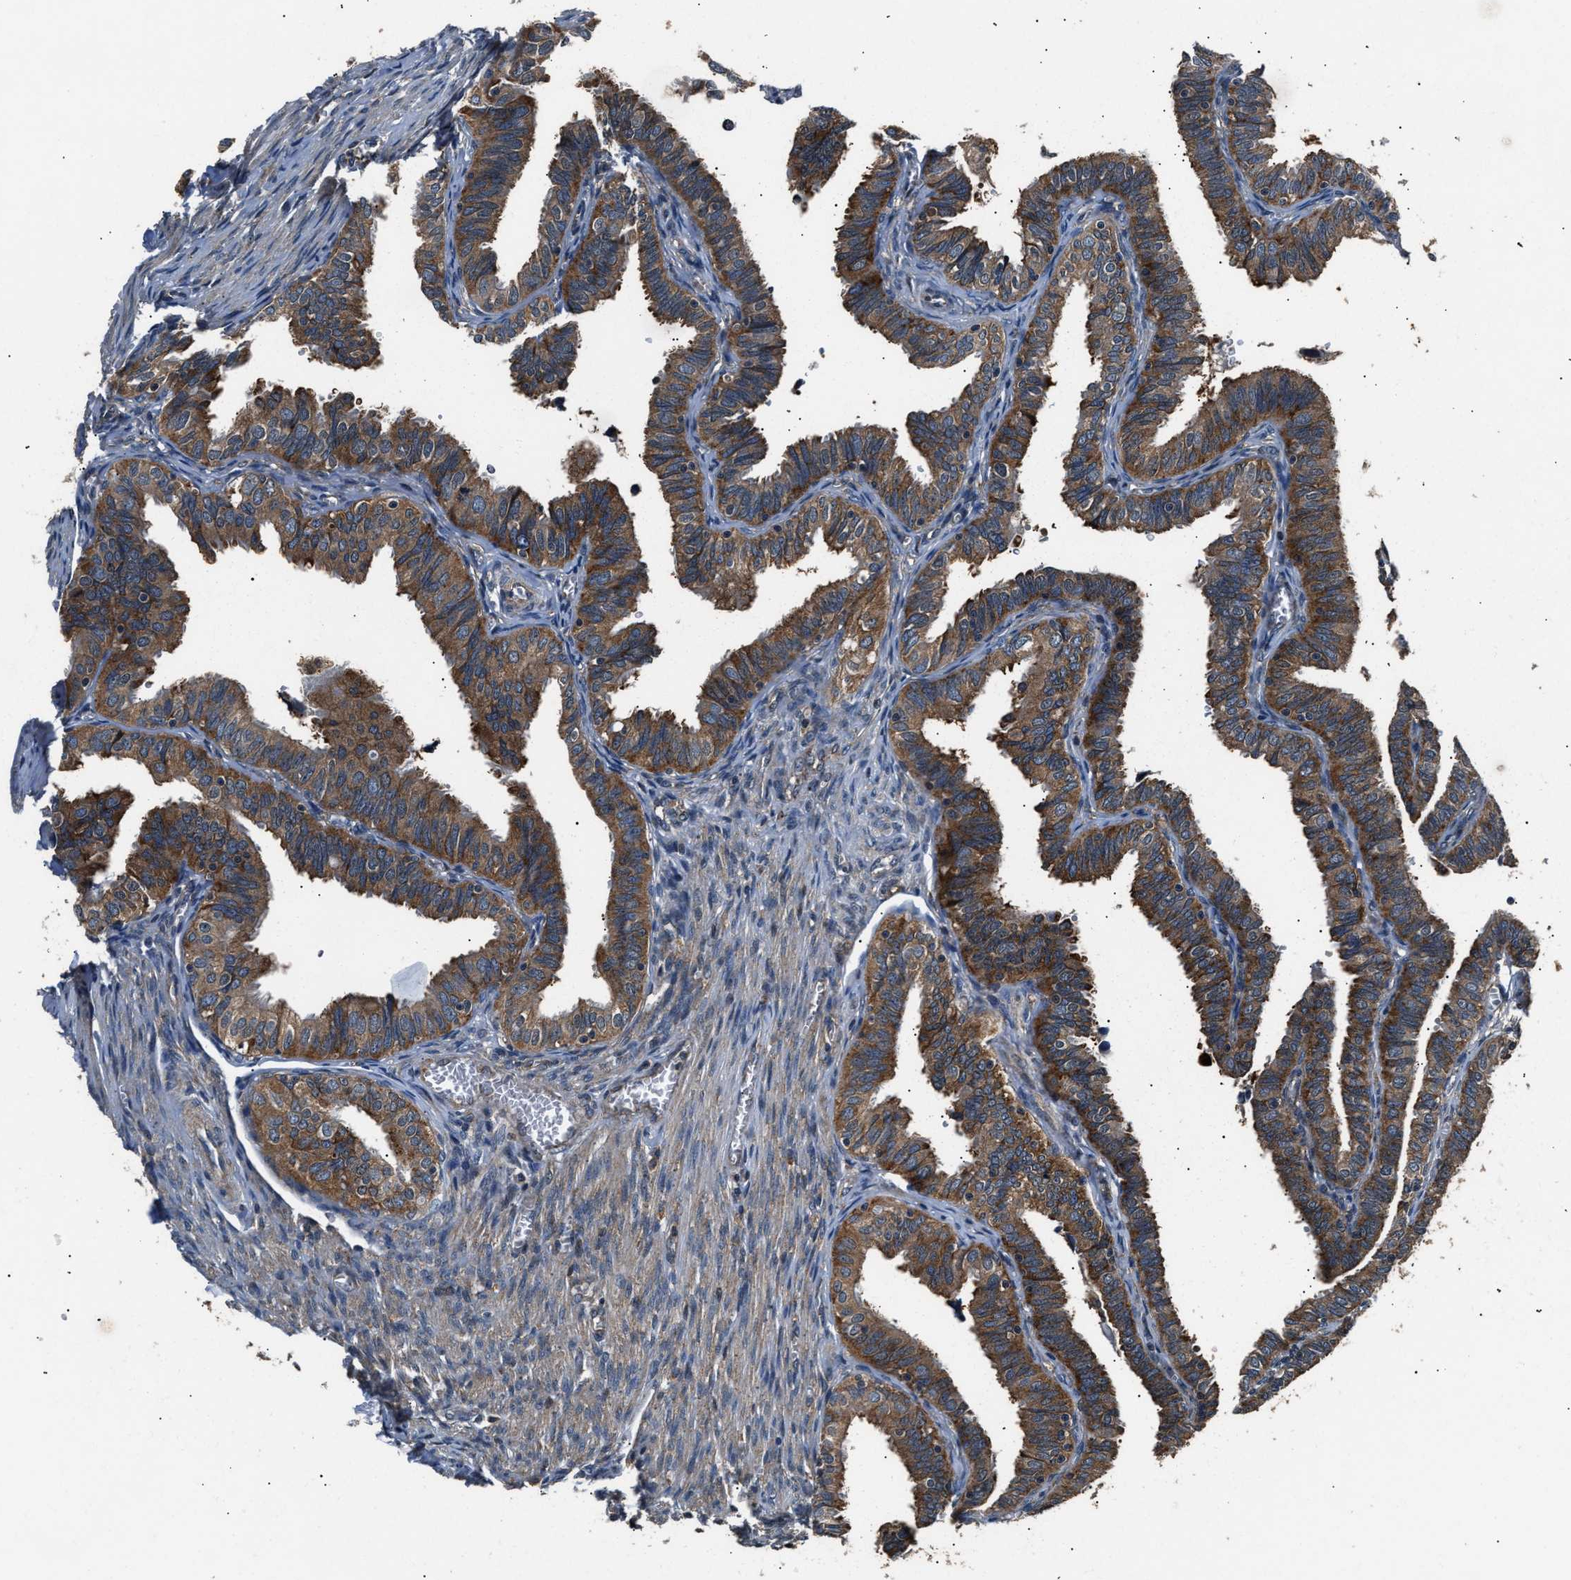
{"staining": {"intensity": "moderate", "quantity": ">75%", "location": "cytoplasmic/membranous"}, "tissue": "fallopian tube", "cell_type": "Glandular cells", "image_type": "normal", "snomed": [{"axis": "morphology", "description": "Normal tissue, NOS"}, {"axis": "topography", "description": "Fallopian tube"}], "caption": "IHC (DAB (3,3'-diaminobenzidine)) staining of benign fallopian tube demonstrates moderate cytoplasmic/membranous protein expression in approximately >75% of glandular cells.", "gene": "IMPDH2", "patient": {"sex": "female", "age": 46}}